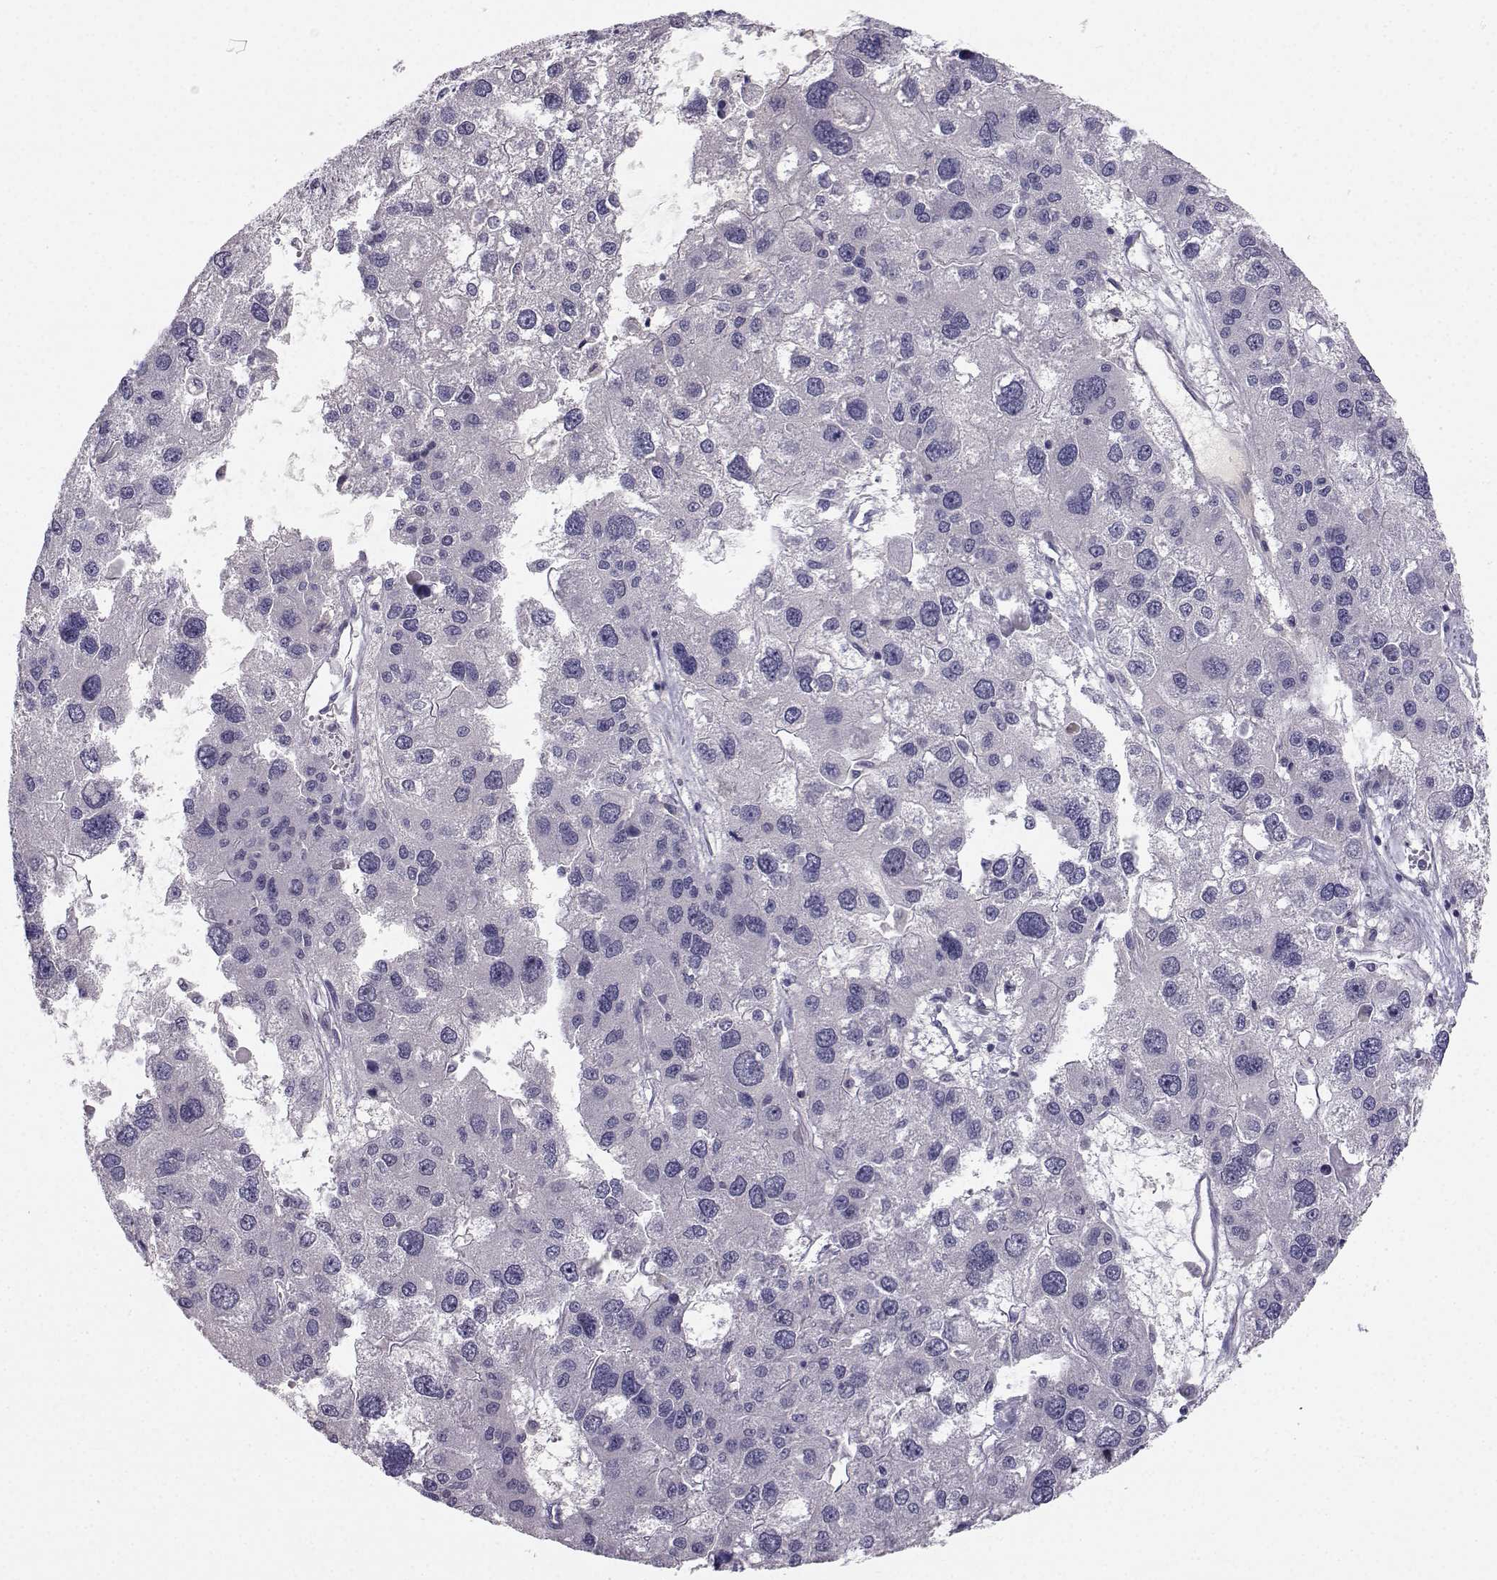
{"staining": {"intensity": "negative", "quantity": "none", "location": "none"}, "tissue": "liver cancer", "cell_type": "Tumor cells", "image_type": "cancer", "snomed": [{"axis": "morphology", "description": "Carcinoma, Hepatocellular, NOS"}, {"axis": "topography", "description": "Liver"}], "caption": "Tumor cells show no significant protein staining in liver cancer. (Immunohistochemistry (ihc), brightfield microscopy, high magnification).", "gene": "MROH7", "patient": {"sex": "male", "age": 73}}